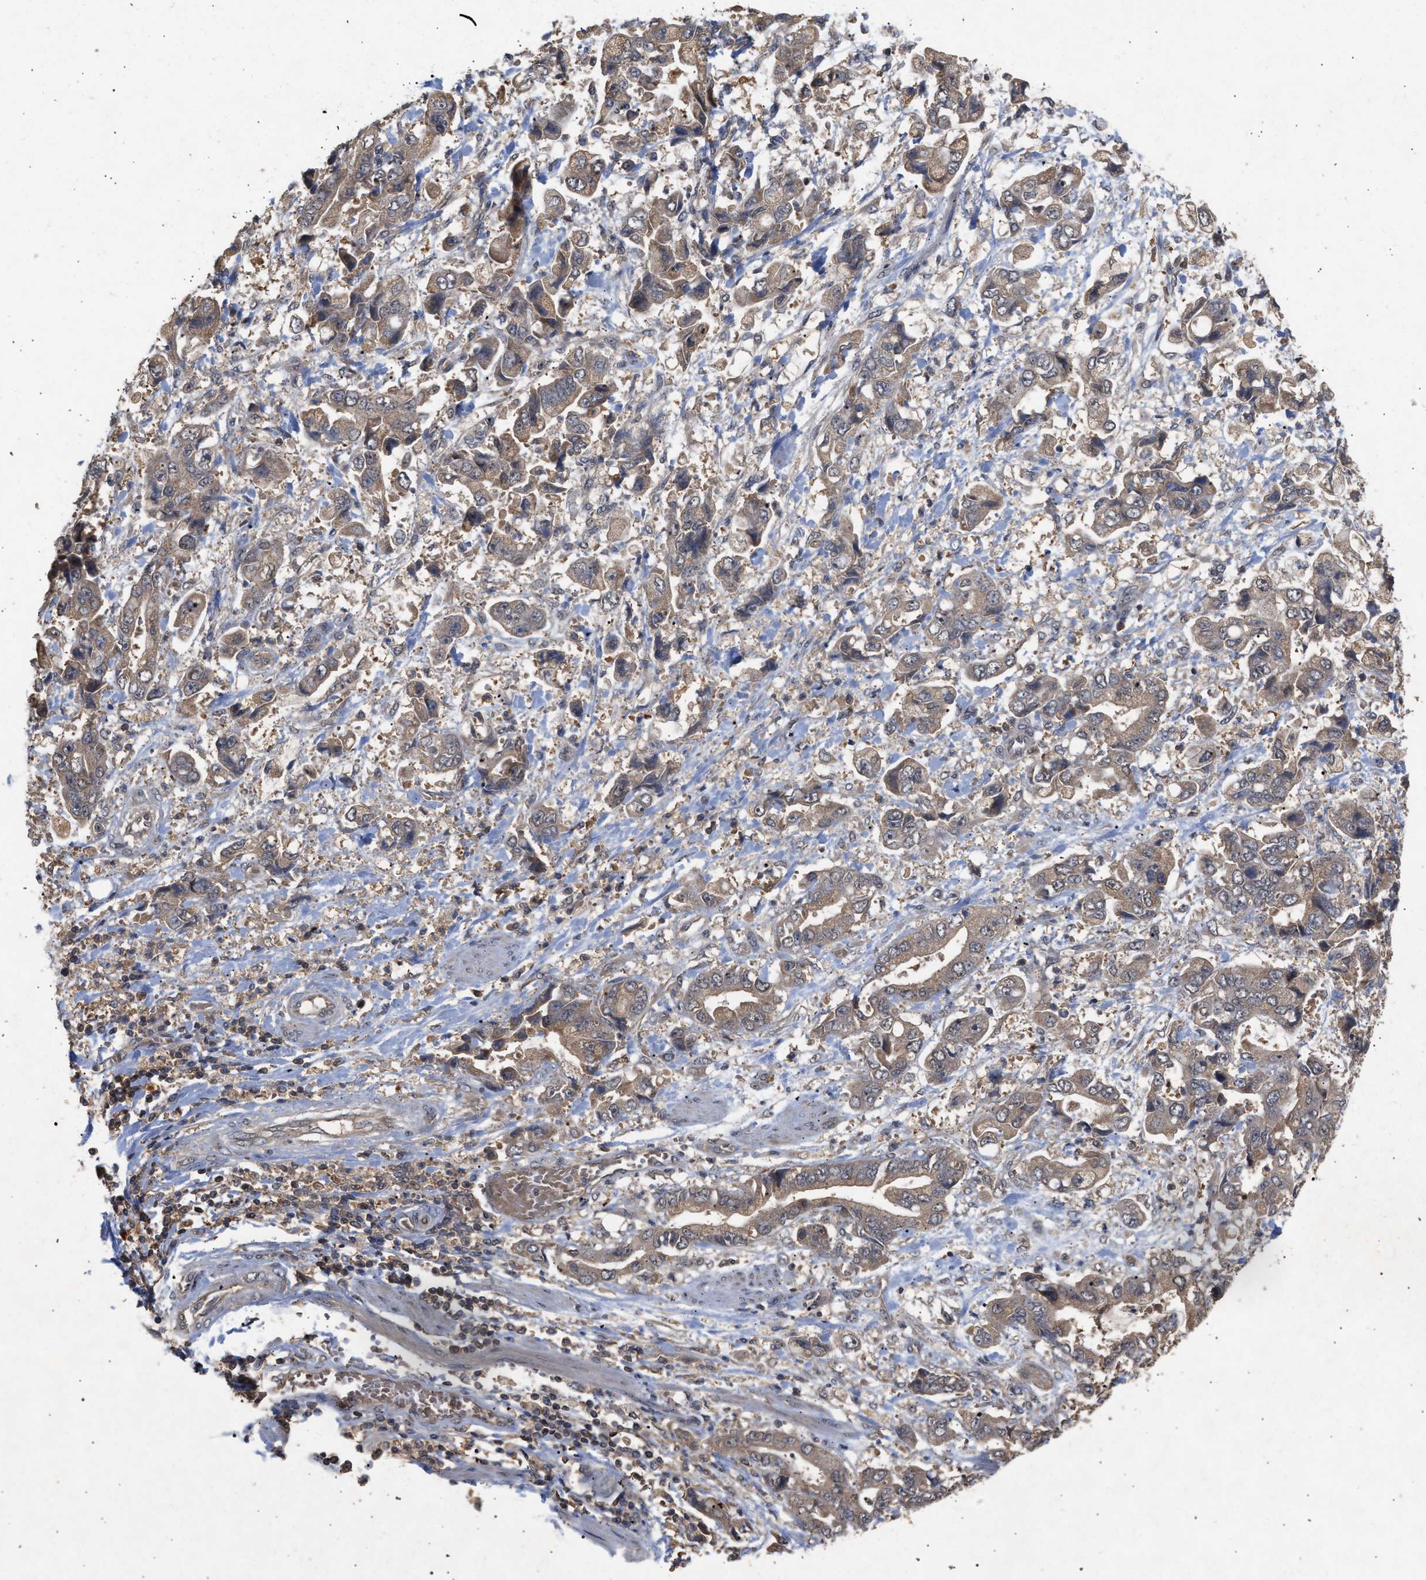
{"staining": {"intensity": "moderate", "quantity": "25%-75%", "location": "cytoplasmic/membranous"}, "tissue": "stomach cancer", "cell_type": "Tumor cells", "image_type": "cancer", "snomed": [{"axis": "morphology", "description": "Normal tissue, NOS"}, {"axis": "morphology", "description": "Adenocarcinoma, NOS"}, {"axis": "topography", "description": "Stomach"}], "caption": "DAB (3,3'-diaminobenzidine) immunohistochemical staining of stomach cancer reveals moderate cytoplasmic/membranous protein expression in about 25%-75% of tumor cells.", "gene": "FITM1", "patient": {"sex": "male", "age": 62}}